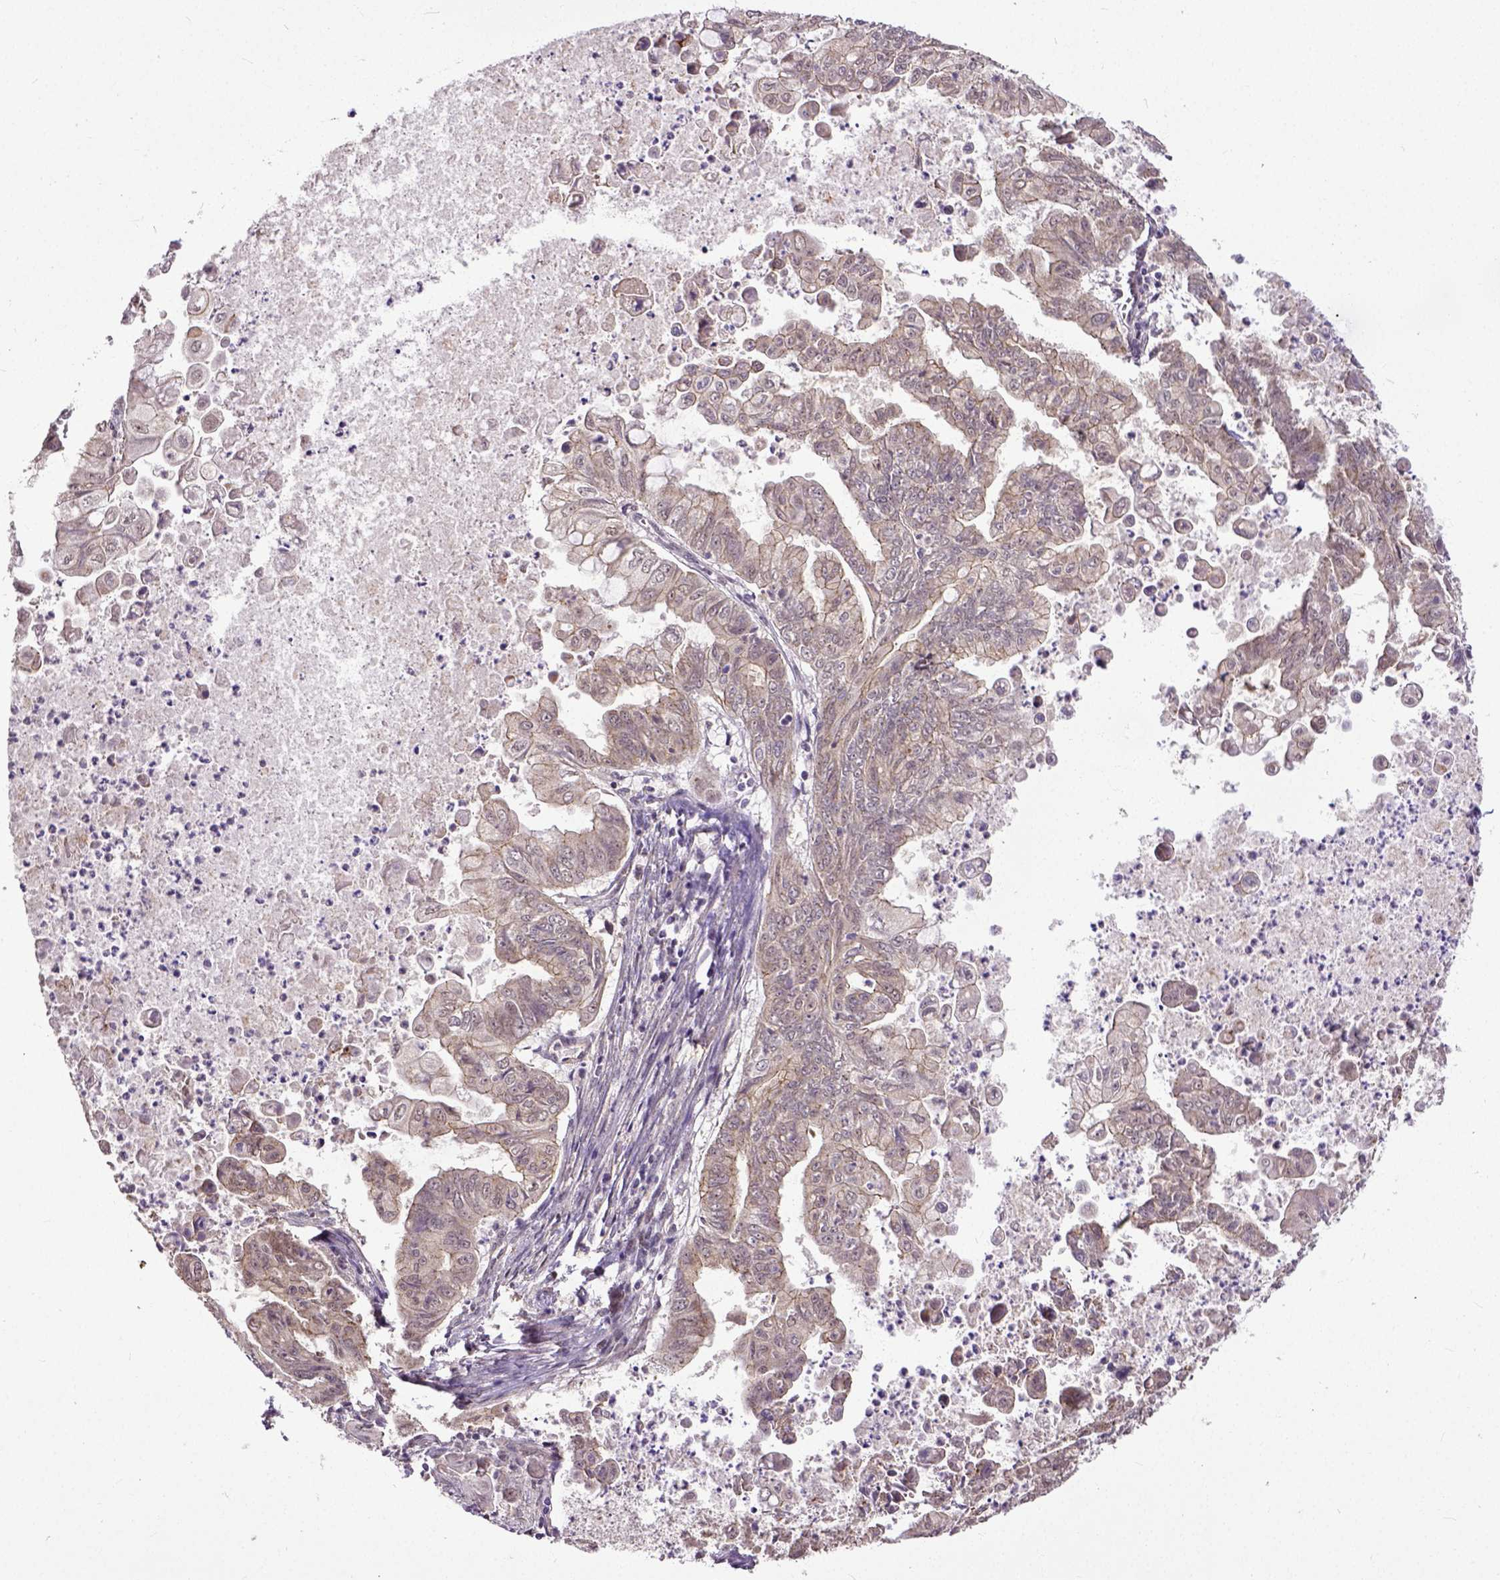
{"staining": {"intensity": "weak", "quantity": "<25%", "location": "cytoplasmic/membranous"}, "tissue": "stomach cancer", "cell_type": "Tumor cells", "image_type": "cancer", "snomed": [{"axis": "morphology", "description": "Adenocarcinoma, NOS"}, {"axis": "topography", "description": "Stomach, upper"}], "caption": "A micrograph of human stomach cancer (adenocarcinoma) is negative for staining in tumor cells. (DAB IHC visualized using brightfield microscopy, high magnification).", "gene": "DICER1", "patient": {"sex": "male", "age": 80}}